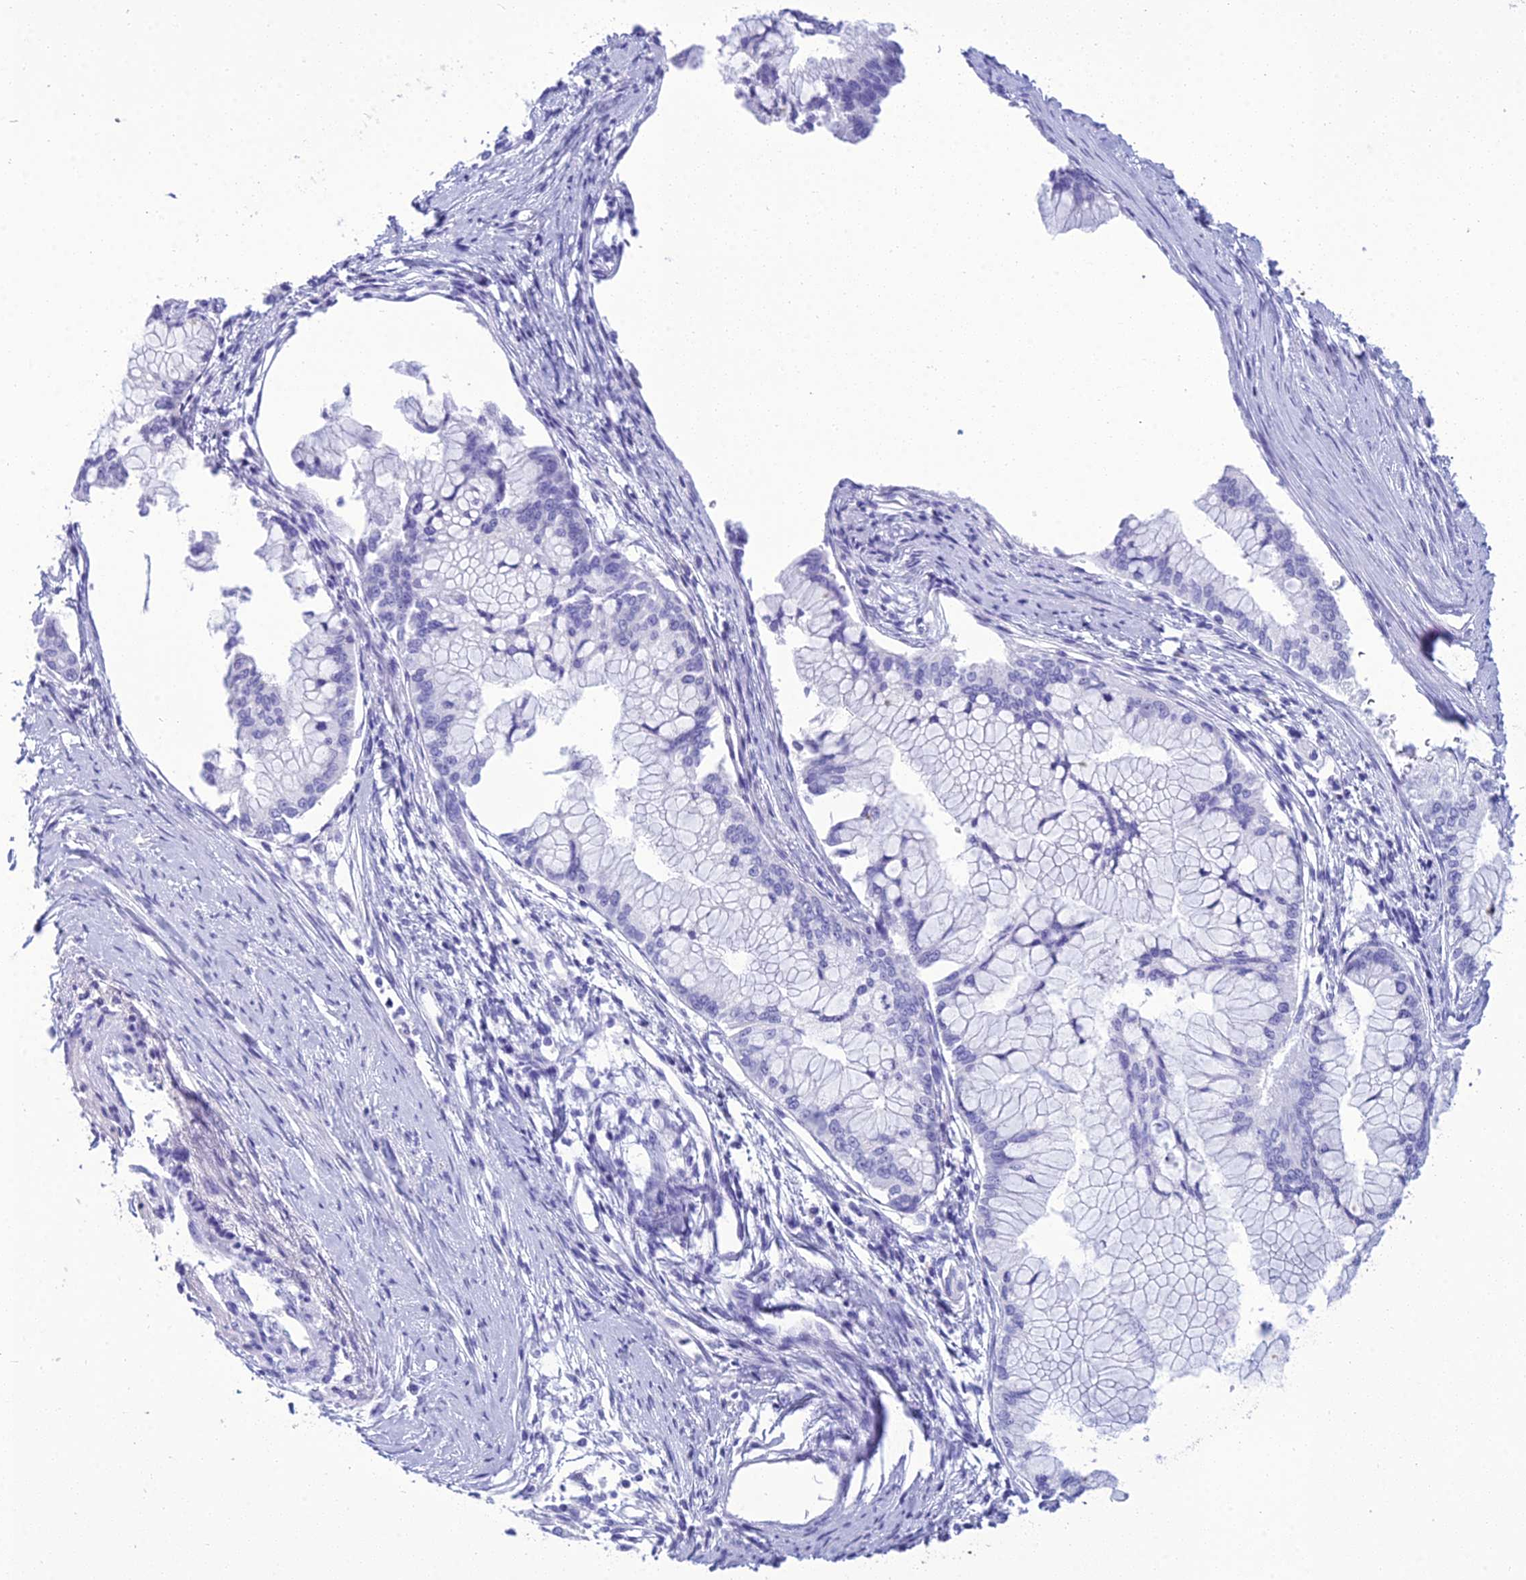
{"staining": {"intensity": "negative", "quantity": "none", "location": "none"}, "tissue": "pancreatic cancer", "cell_type": "Tumor cells", "image_type": "cancer", "snomed": [{"axis": "morphology", "description": "Adenocarcinoma, NOS"}, {"axis": "topography", "description": "Pancreas"}], "caption": "The micrograph exhibits no staining of tumor cells in pancreatic adenocarcinoma. (Brightfield microscopy of DAB (3,3'-diaminobenzidine) IHC at high magnification).", "gene": "ZNF442", "patient": {"sex": "male", "age": 46}}